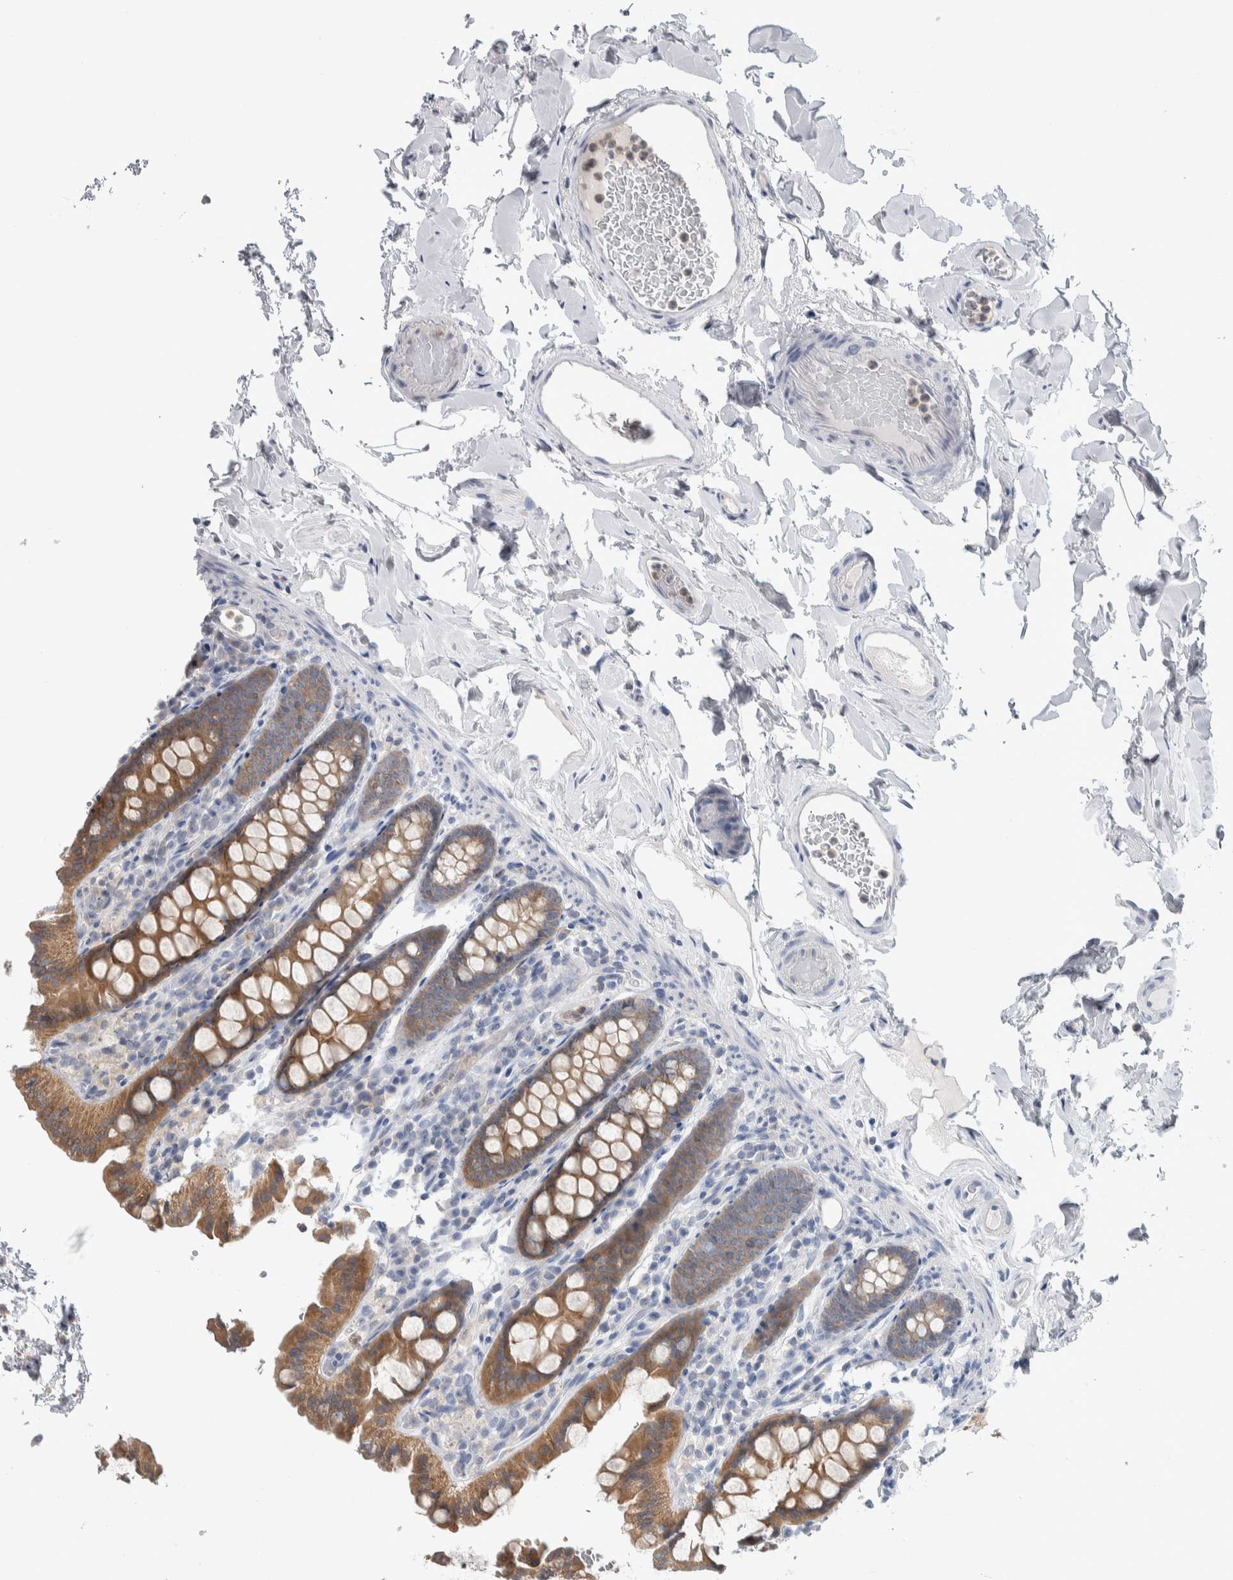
{"staining": {"intensity": "negative", "quantity": "none", "location": "none"}, "tissue": "colon", "cell_type": "Endothelial cells", "image_type": "normal", "snomed": [{"axis": "morphology", "description": "Normal tissue, NOS"}, {"axis": "topography", "description": "Colon"}, {"axis": "topography", "description": "Peripheral nerve tissue"}], "caption": "Immunohistochemistry micrograph of normal human colon stained for a protein (brown), which exhibits no expression in endothelial cells.", "gene": "HTATIP2", "patient": {"sex": "female", "age": 61}}